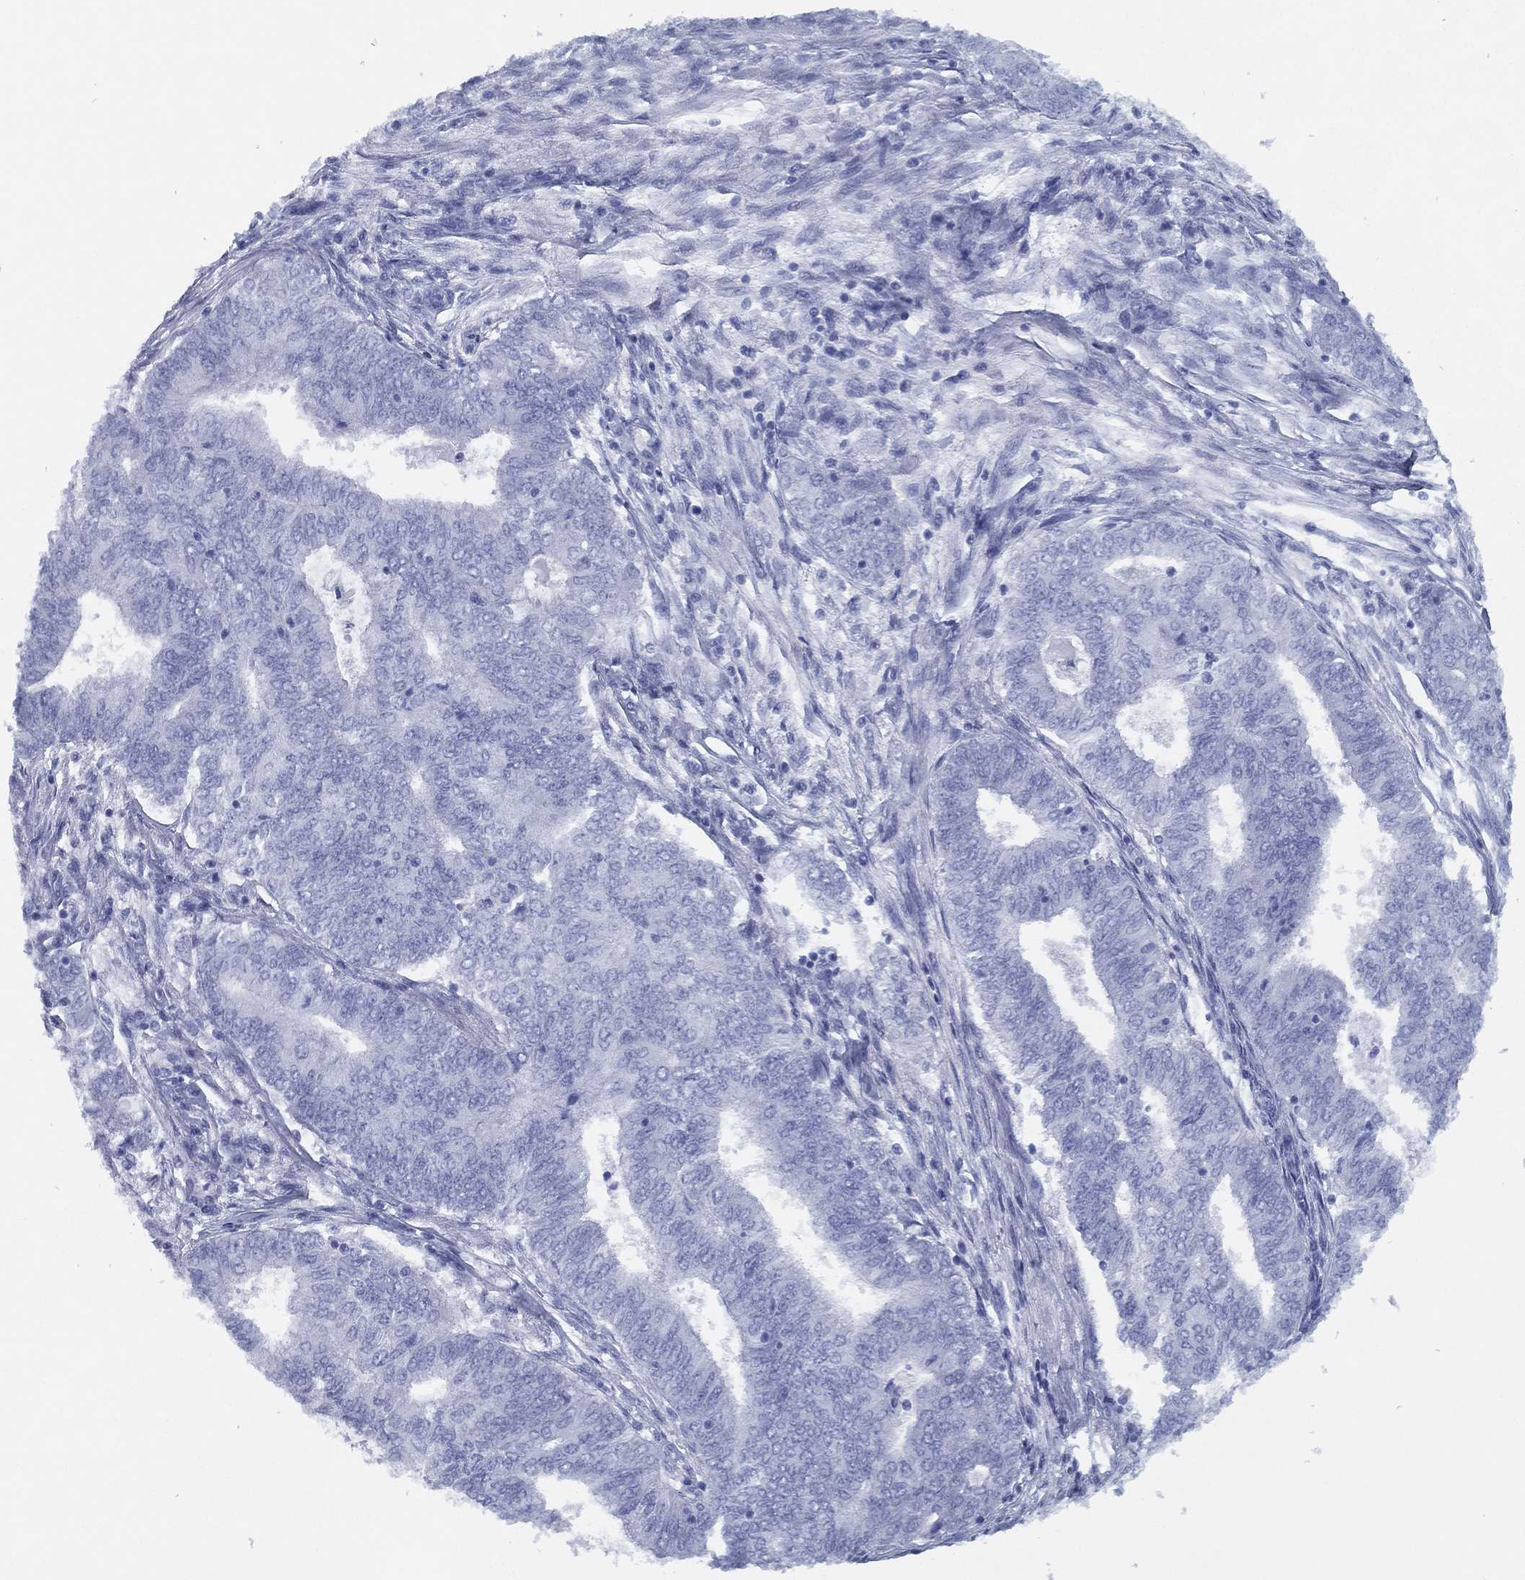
{"staining": {"intensity": "negative", "quantity": "none", "location": "none"}, "tissue": "endometrial cancer", "cell_type": "Tumor cells", "image_type": "cancer", "snomed": [{"axis": "morphology", "description": "Adenocarcinoma, NOS"}, {"axis": "topography", "description": "Endometrium"}], "caption": "Immunohistochemistry image of neoplastic tissue: human endometrial adenocarcinoma stained with DAB exhibits no significant protein staining in tumor cells.", "gene": "TMEM252", "patient": {"sex": "female", "age": 62}}